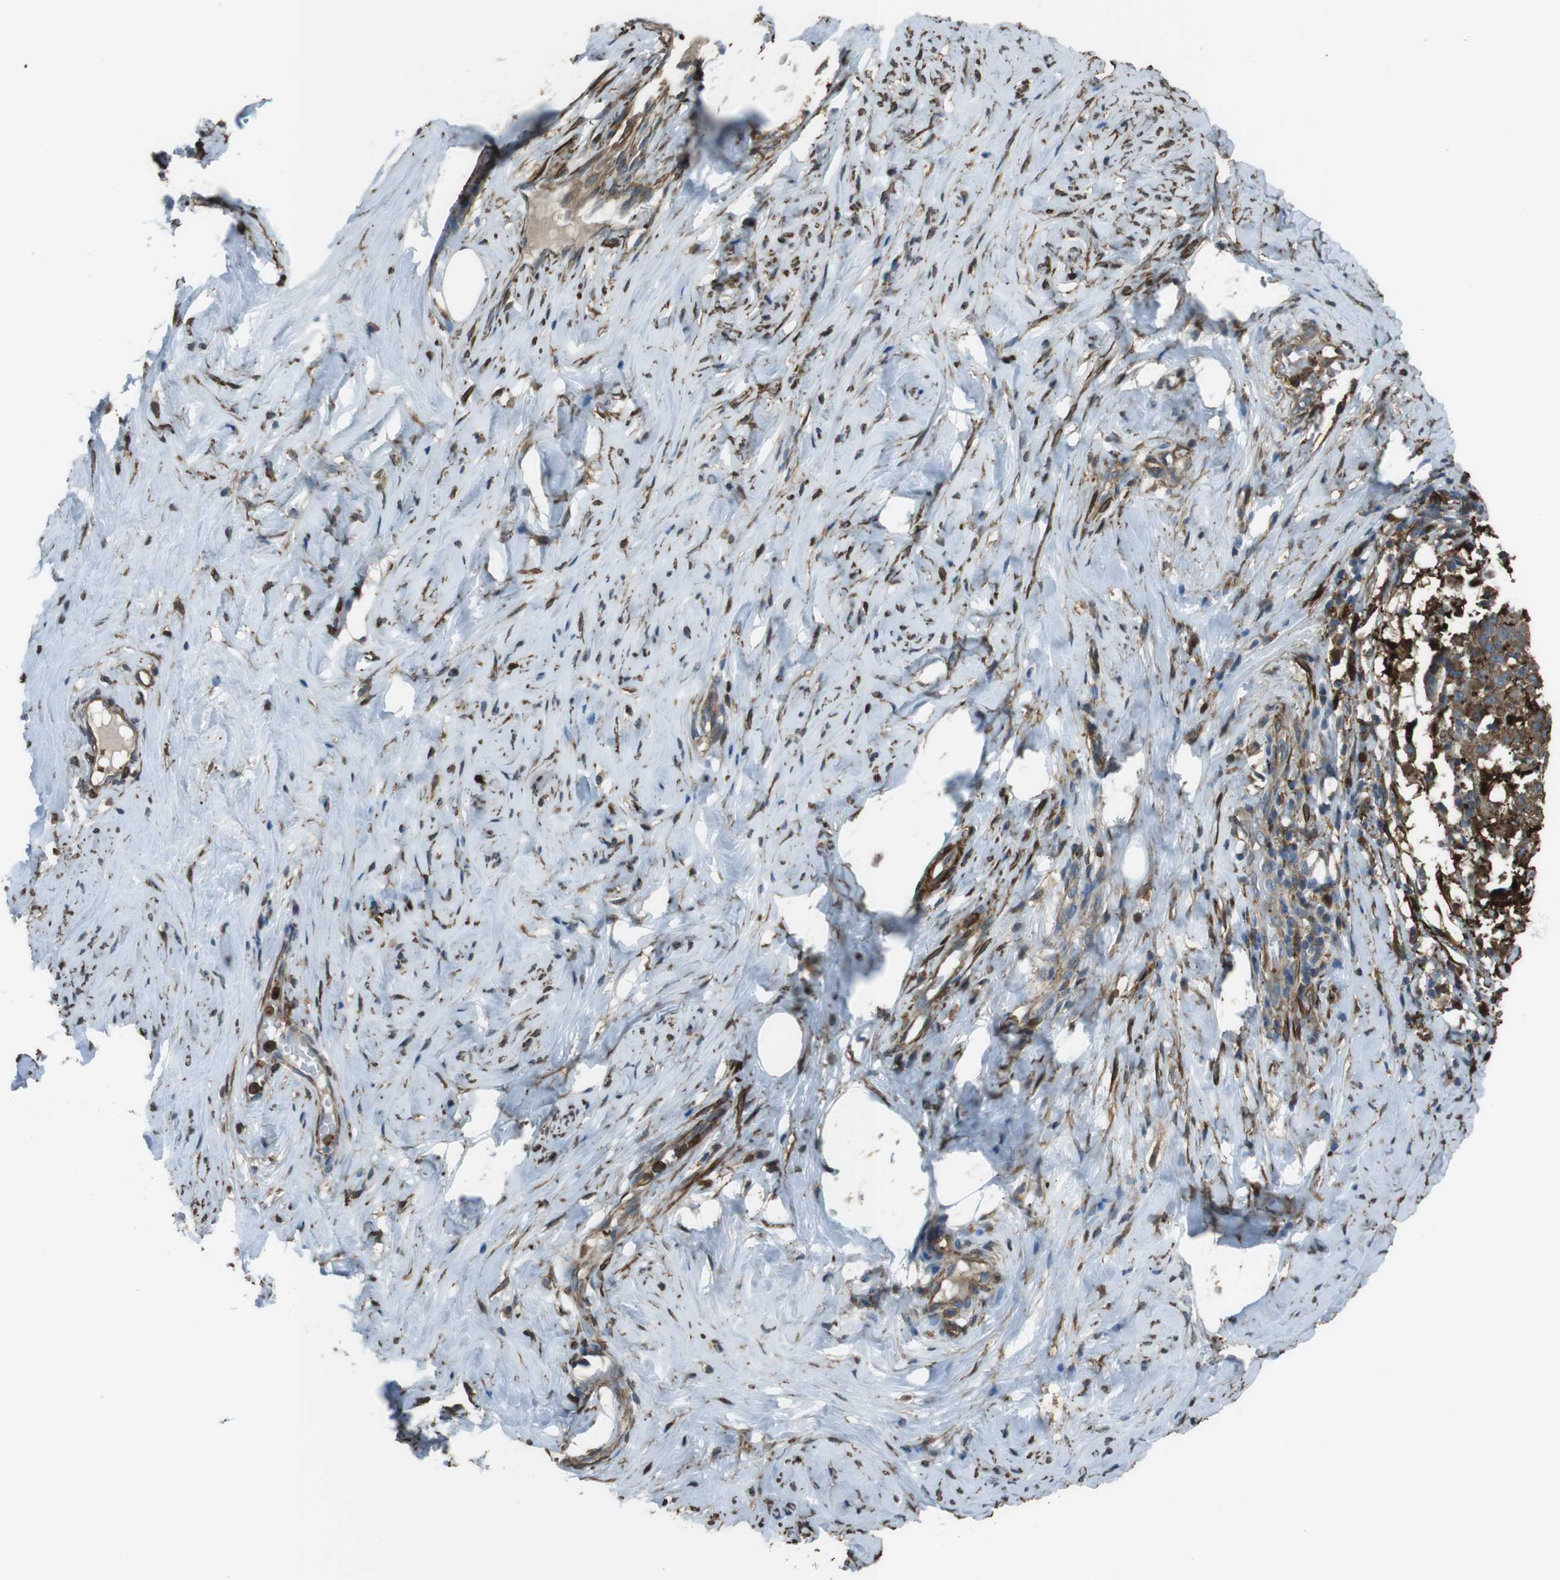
{"staining": {"intensity": "moderate", "quantity": ">75%", "location": "cytoplasmic/membranous"}, "tissue": "cervical cancer", "cell_type": "Tumor cells", "image_type": "cancer", "snomed": [{"axis": "morphology", "description": "Squamous cell carcinoma, NOS"}, {"axis": "topography", "description": "Cervix"}], "caption": "There is medium levels of moderate cytoplasmic/membranous staining in tumor cells of cervical cancer (squamous cell carcinoma), as demonstrated by immunohistochemical staining (brown color).", "gene": "SFT2D1", "patient": {"sex": "female", "age": 51}}